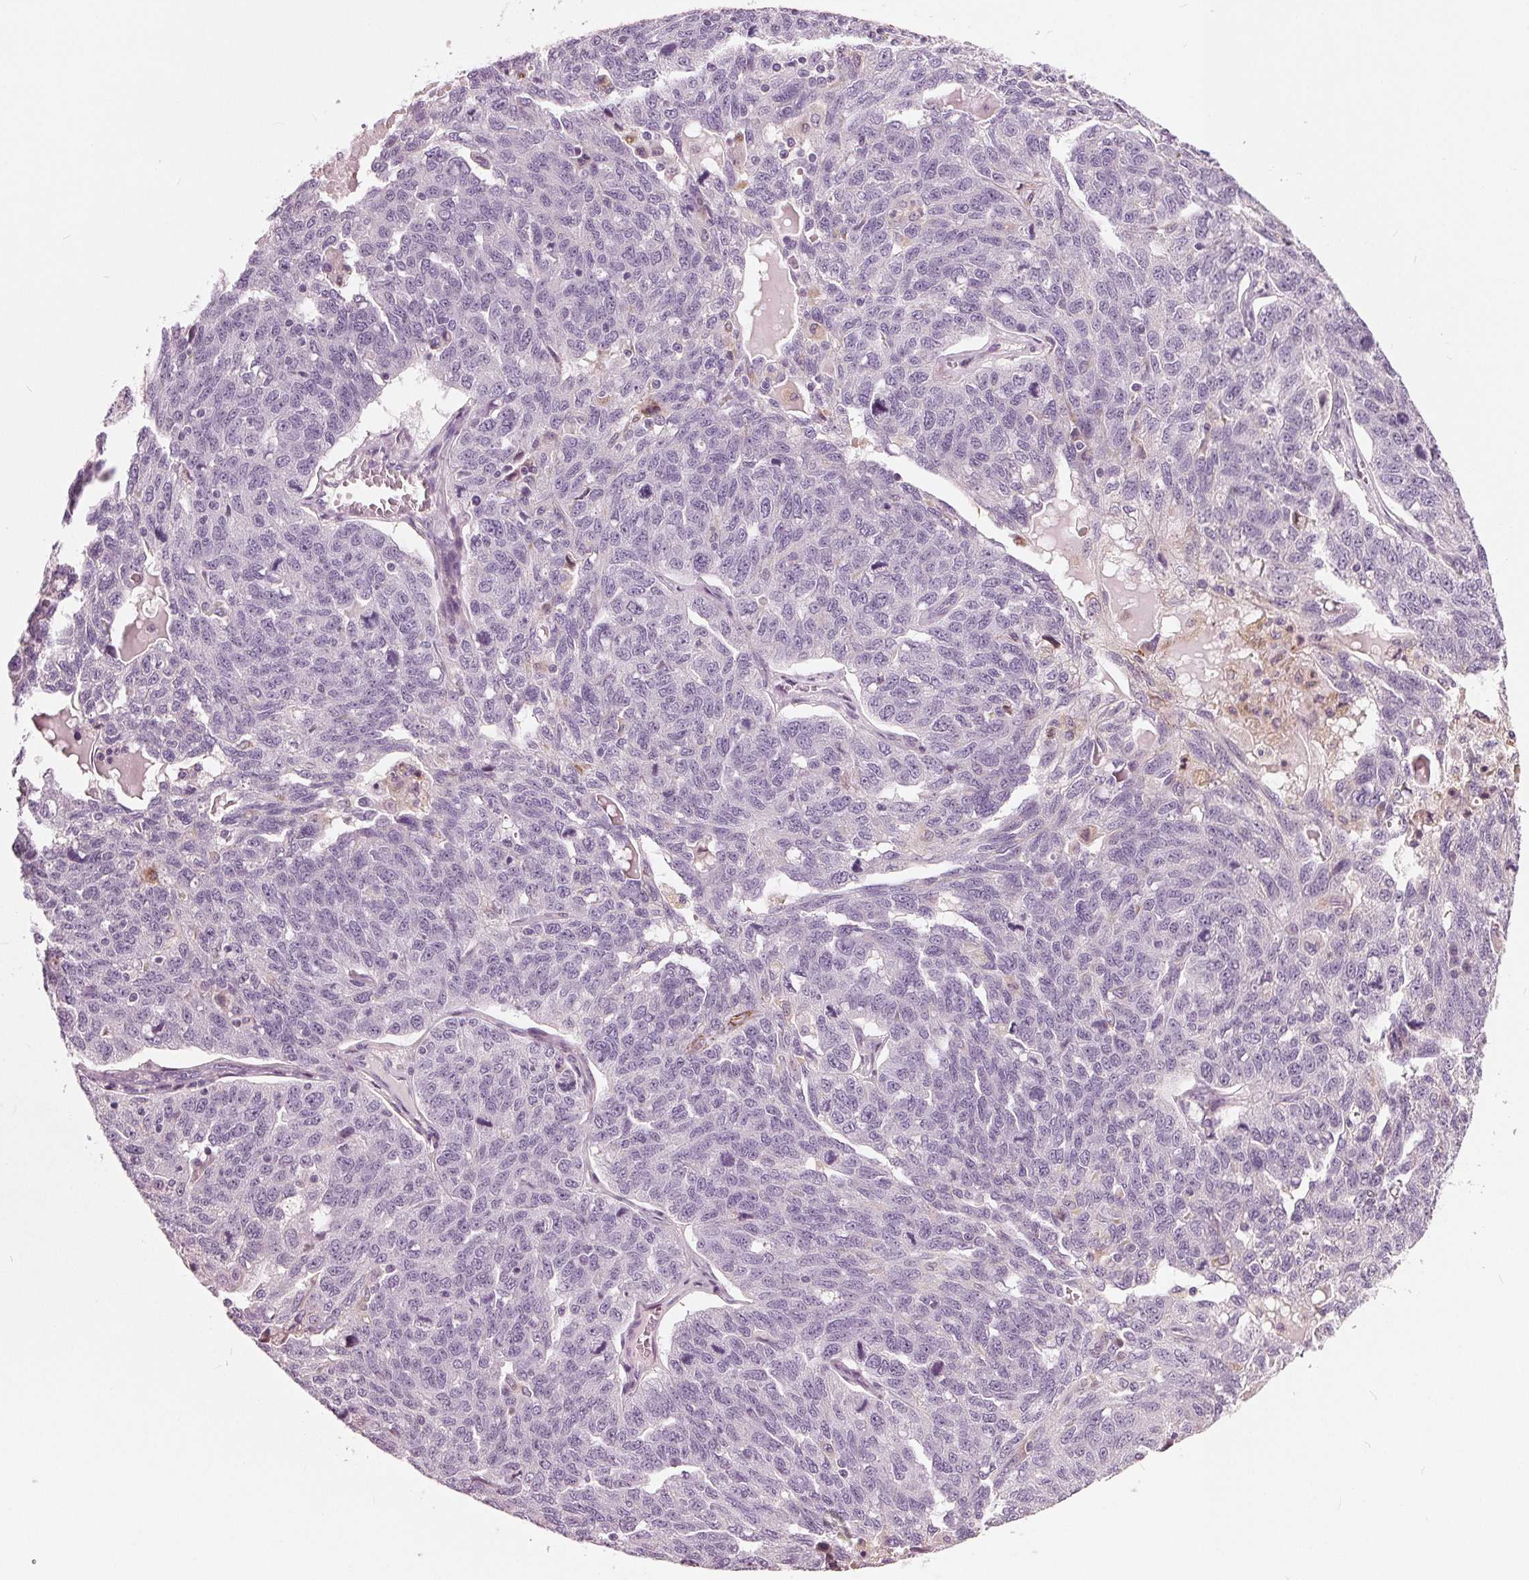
{"staining": {"intensity": "negative", "quantity": "none", "location": "none"}, "tissue": "ovarian cancer", "cell_type": "Tumor cells", "image_type": "cancer", "snomed": [{"axis": "morphology", "description": "Cystadenocarcinoma, serous, NOS"}, {"axis": "topography", "description": "Ovary"}], "caption": "Immunohistochemistry image of neoplastic tissue: human serous cystadenocarcinoma (ovarian) stained with DAB shows no significant protein positivity in tumor cells. (DAB immunohistochemistry (IHC) with hematoxylin counter stain).", "gene": "LHFPL7", "patient": {"sex": "female", "age": 71}}